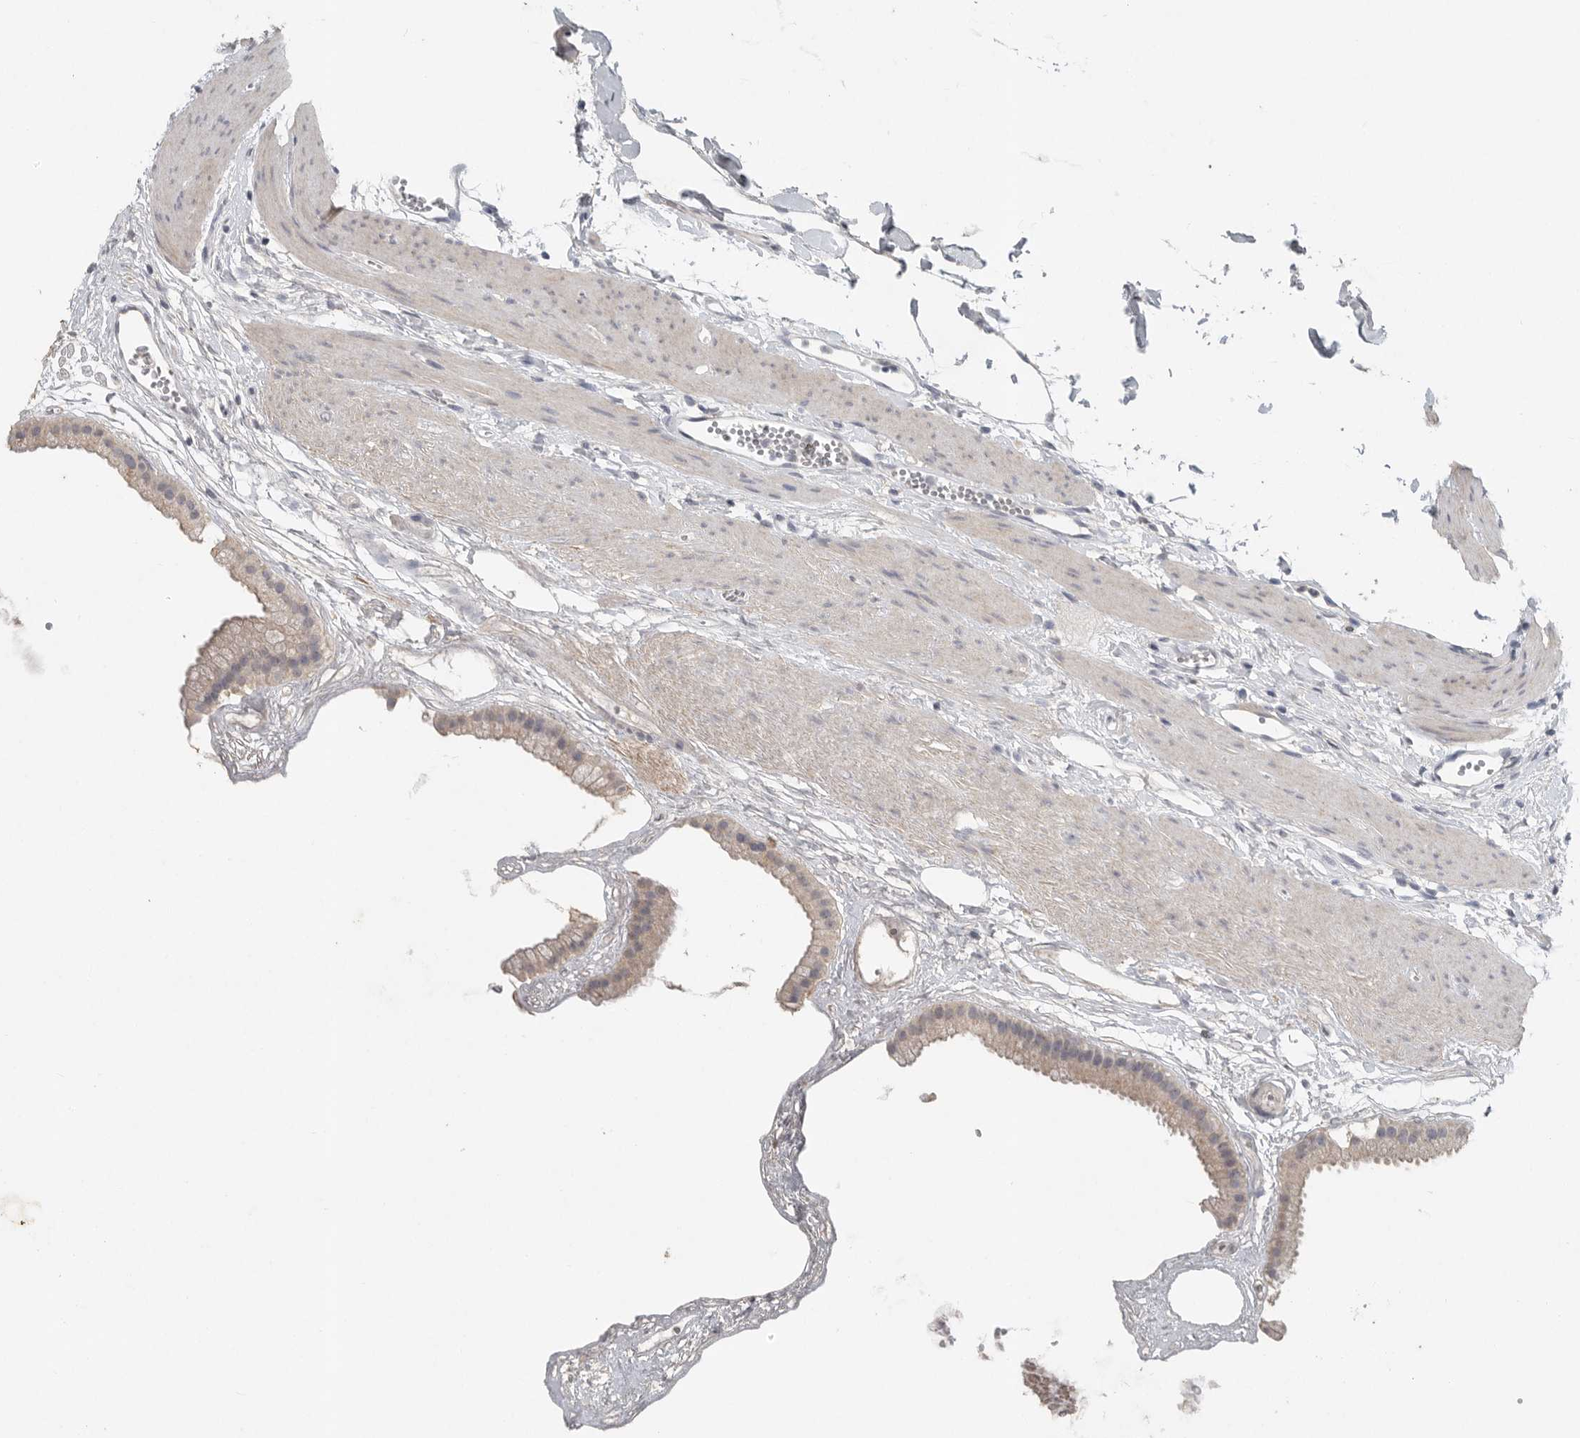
{"staining": {"intensity": "weak", "quantity": ">75%", "location": "cytoplasmic/membranous"}, "tissue": "gallbladder", "cell_type": "Glandular cells", "image_type": "normal", "snomed": [{"axis": "morphology", "description": "Normal tissue, NOS"}, {"axis": "topography", "description": "Gallbladder"}], "caption": "Immunohistochemistry staining of normal gallbladder, which demonstrates low levels of weak cytoplasmic/membranous staining in about >75% of glandular cells indicating weak cytoplasmic/membranous protein positivity. The staining was performed using DAB (brown) for protein detection and nuclei were counterstained in hematoxylin (blue).", "gene": "REG4", "patient": {"sex": "female", "age": 64}}